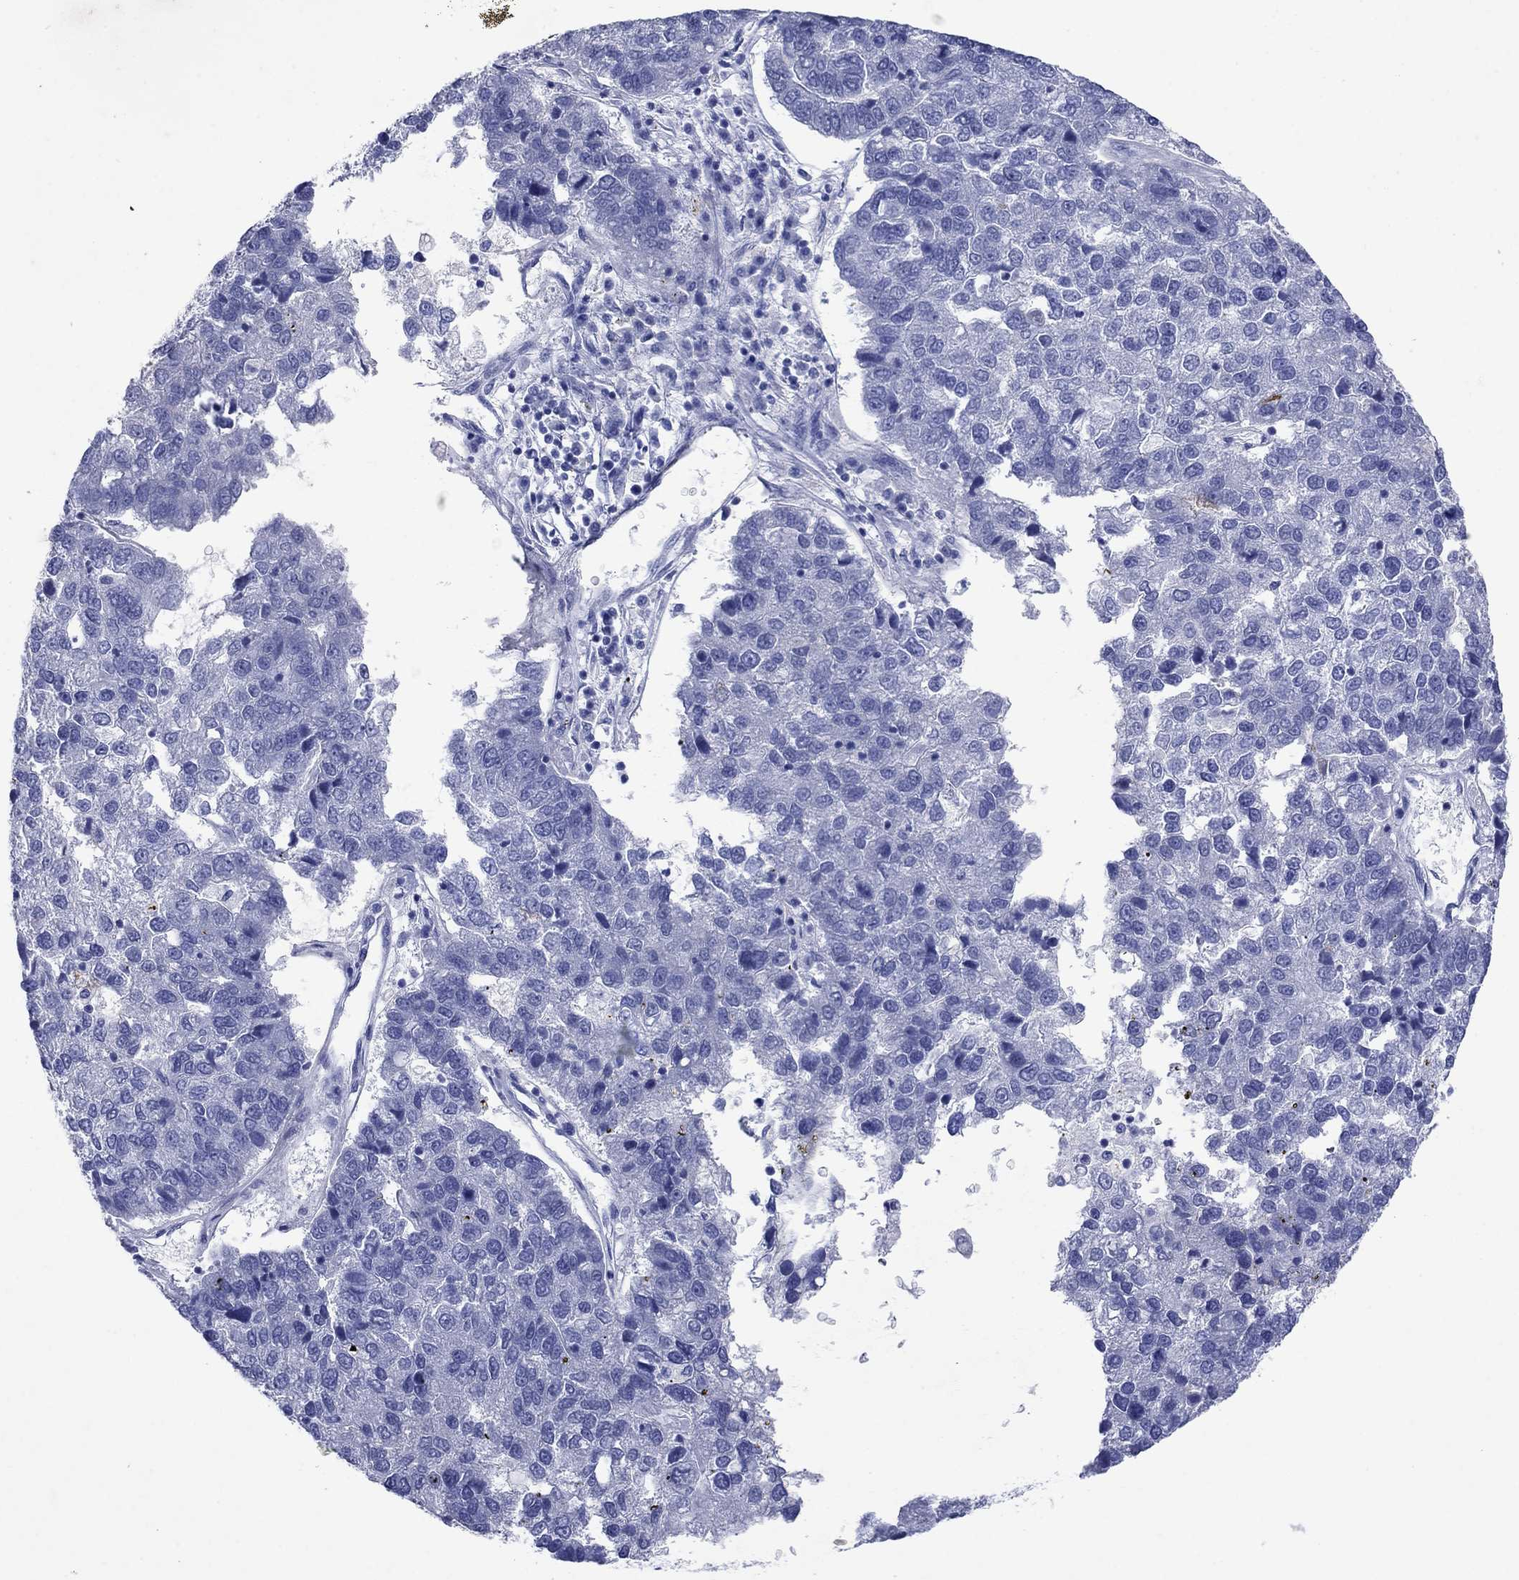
{"staining": {"intensity": "negative", "quantity": "none", "location": "none"}, "tissue": "pancreatic cancer", "cell_type": "Tumor cells", "image_type": "cancer", "snomed": [{"axis": "morphology", "description": "Adenocarcinoma, NOS"}, {"axis": "topography", "description": "Pancreas"}], "caption": "Immunohistochemical staining of human pancreatic adenocarcinoma demonstrates no significant staining in tumor cells.", "gene": "SULT2B1", "patient": {"sex": "female", "age": 61}}